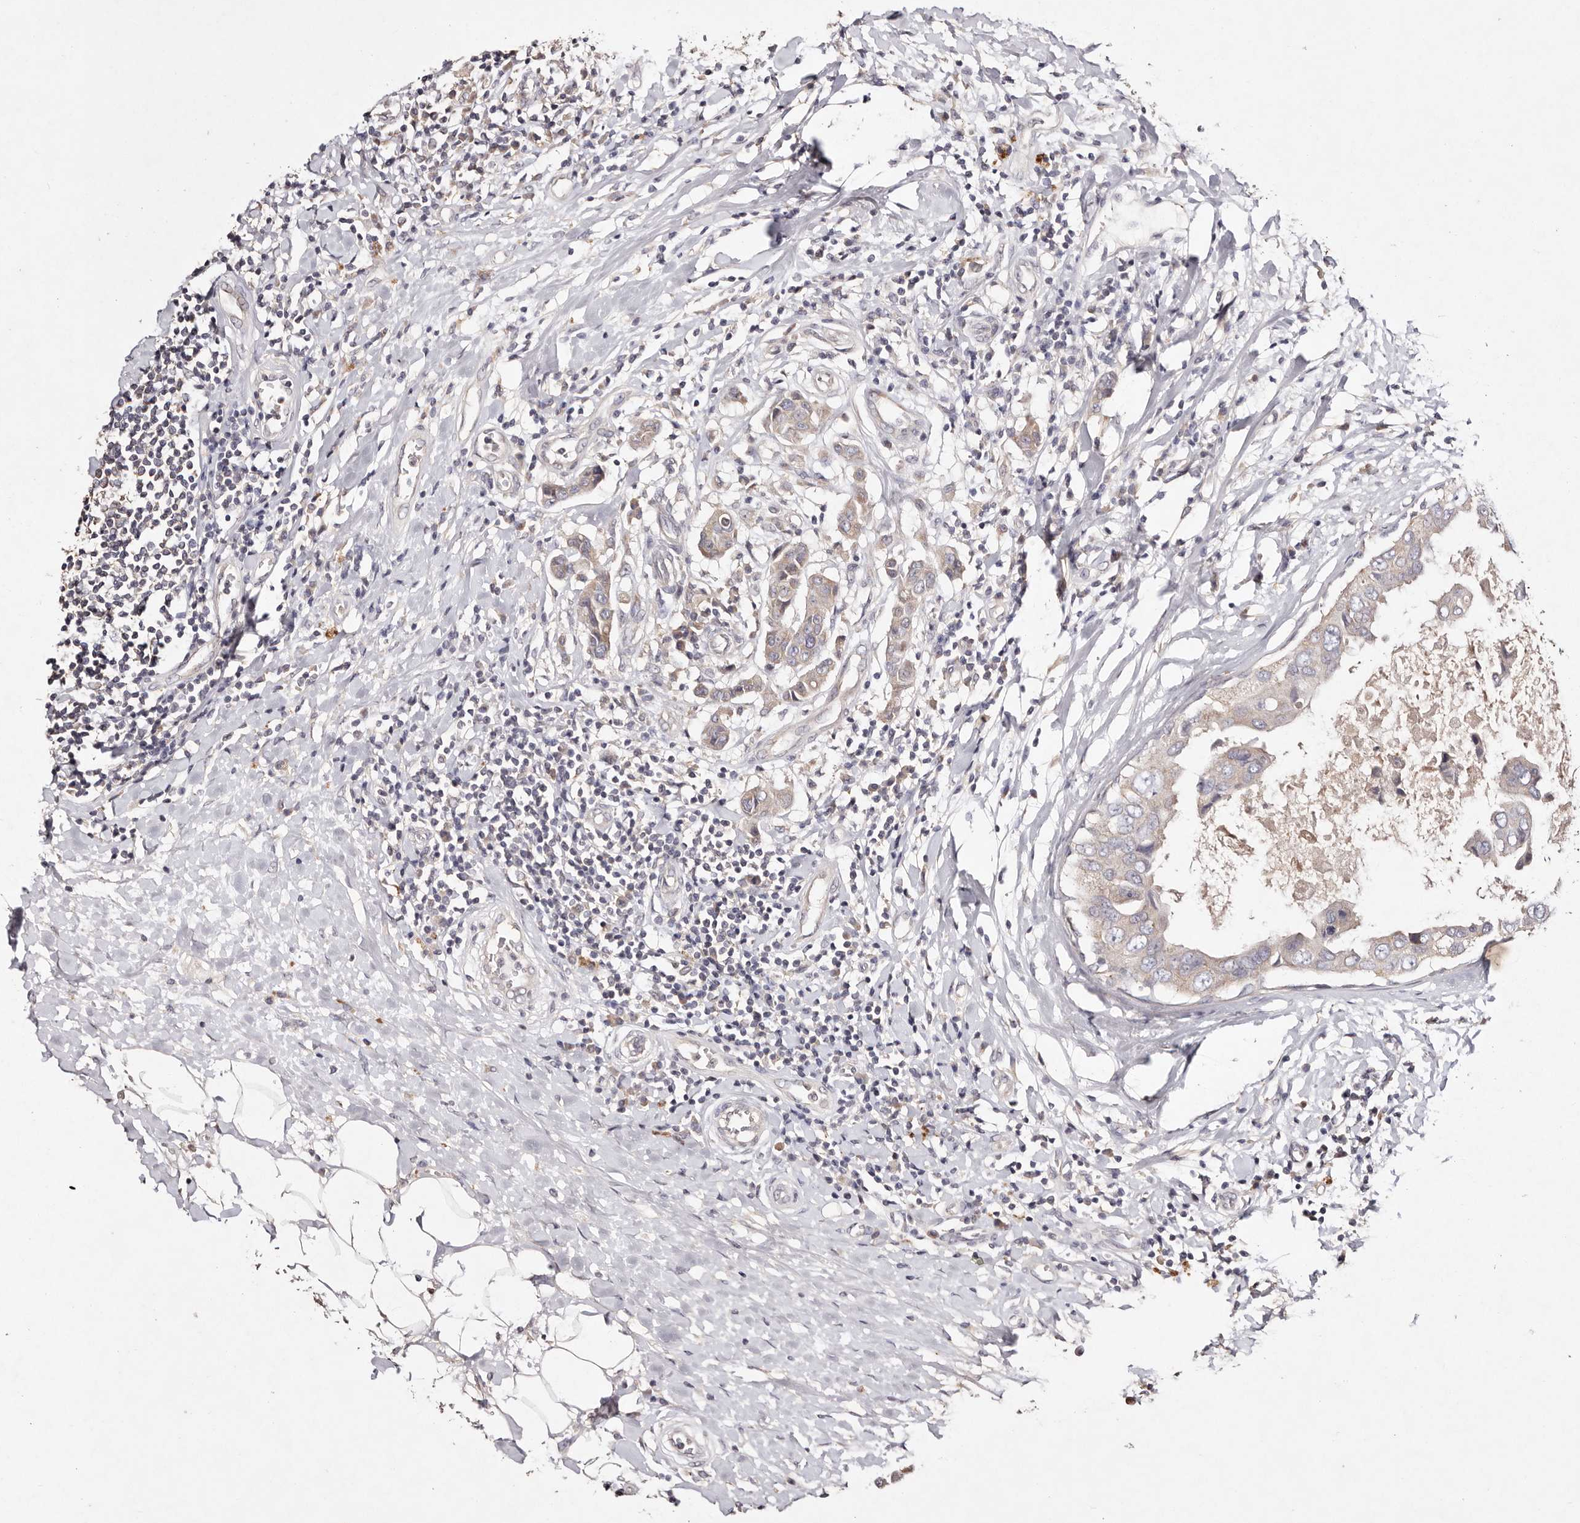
{"staining": {"intensity": "weak", "quantity": "<25%", "location": "cytoplasmic/membranous"}, "tissue": "breast cancer", "cell_type": "Tumor cells", "image_type": "cancer", "snomed": [{"axis": "morphology", "description": "Duct carcinoma"}, {"axis": "topography", "description": "Breast"}], "caption": "DAB (3,3'-diaminobenzidine) immunohistochemical staining of breast cancer exhibits no significant expression in tumor cells. The staining was performed using DAB to visualize the protein expression in brown, while the nuclei were stained in blue with hematoxylin (Magnification: 20x).", "gene": "TSC2", "patient": {"sex": "female", "age": 27}}